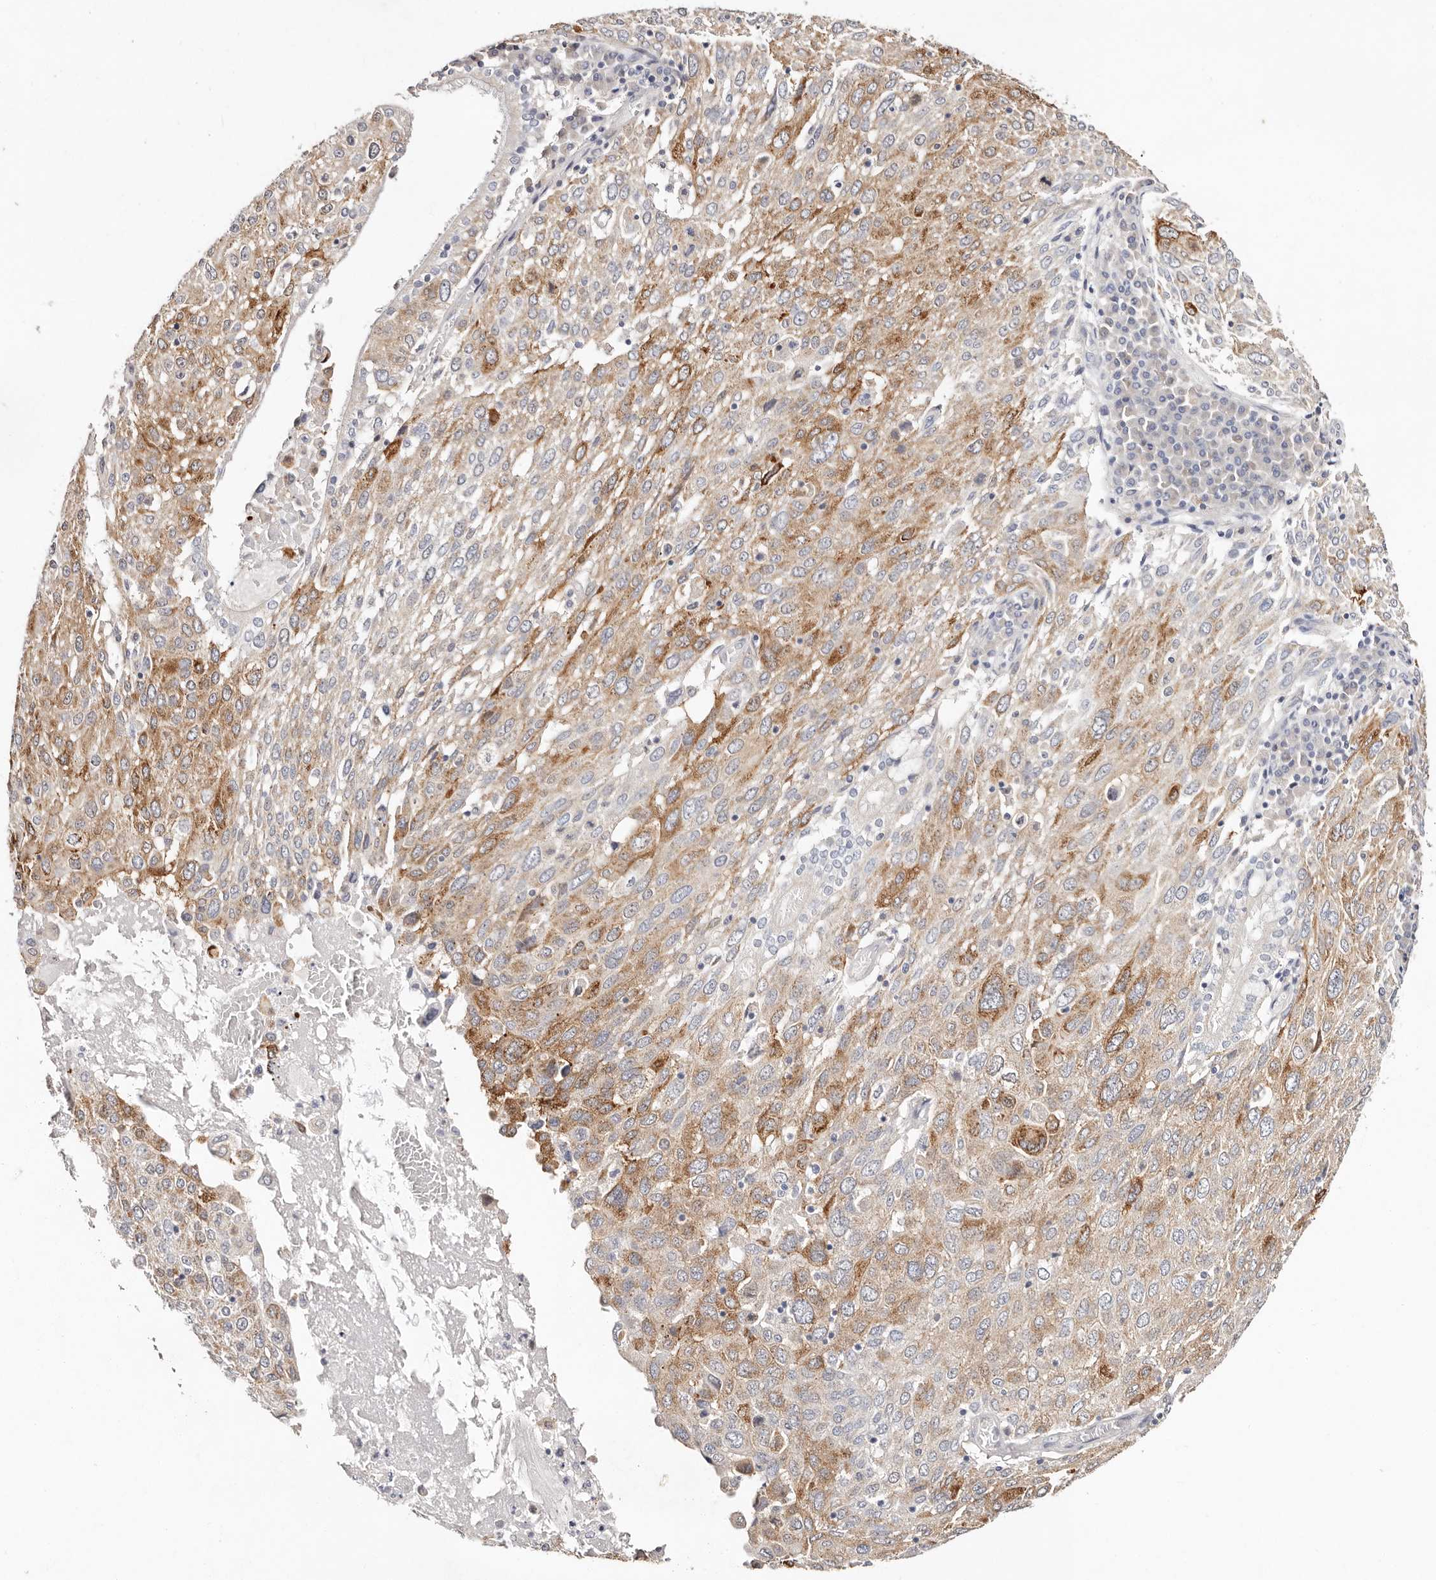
{"staining": {"intensity": "moderate", "quantity": "25%-75%", "location": "cytoplasmic/membranous"}, "tissue": "lung cancer", "cell_type": "Tumor cells", "image_type": "cancer", "snomed": [{"axis": "morphology", "description": "Squamous cell carcinoma, NOS"}, {"axis": "topography", "description": "Lung"}], "caption": "A brown stain labels moderate cytoplasmic/membranous expression of a protein in lung cancer tumor cells.", "gene": "VIPAS39", "patient": {"sex": "male", "age": 65}}